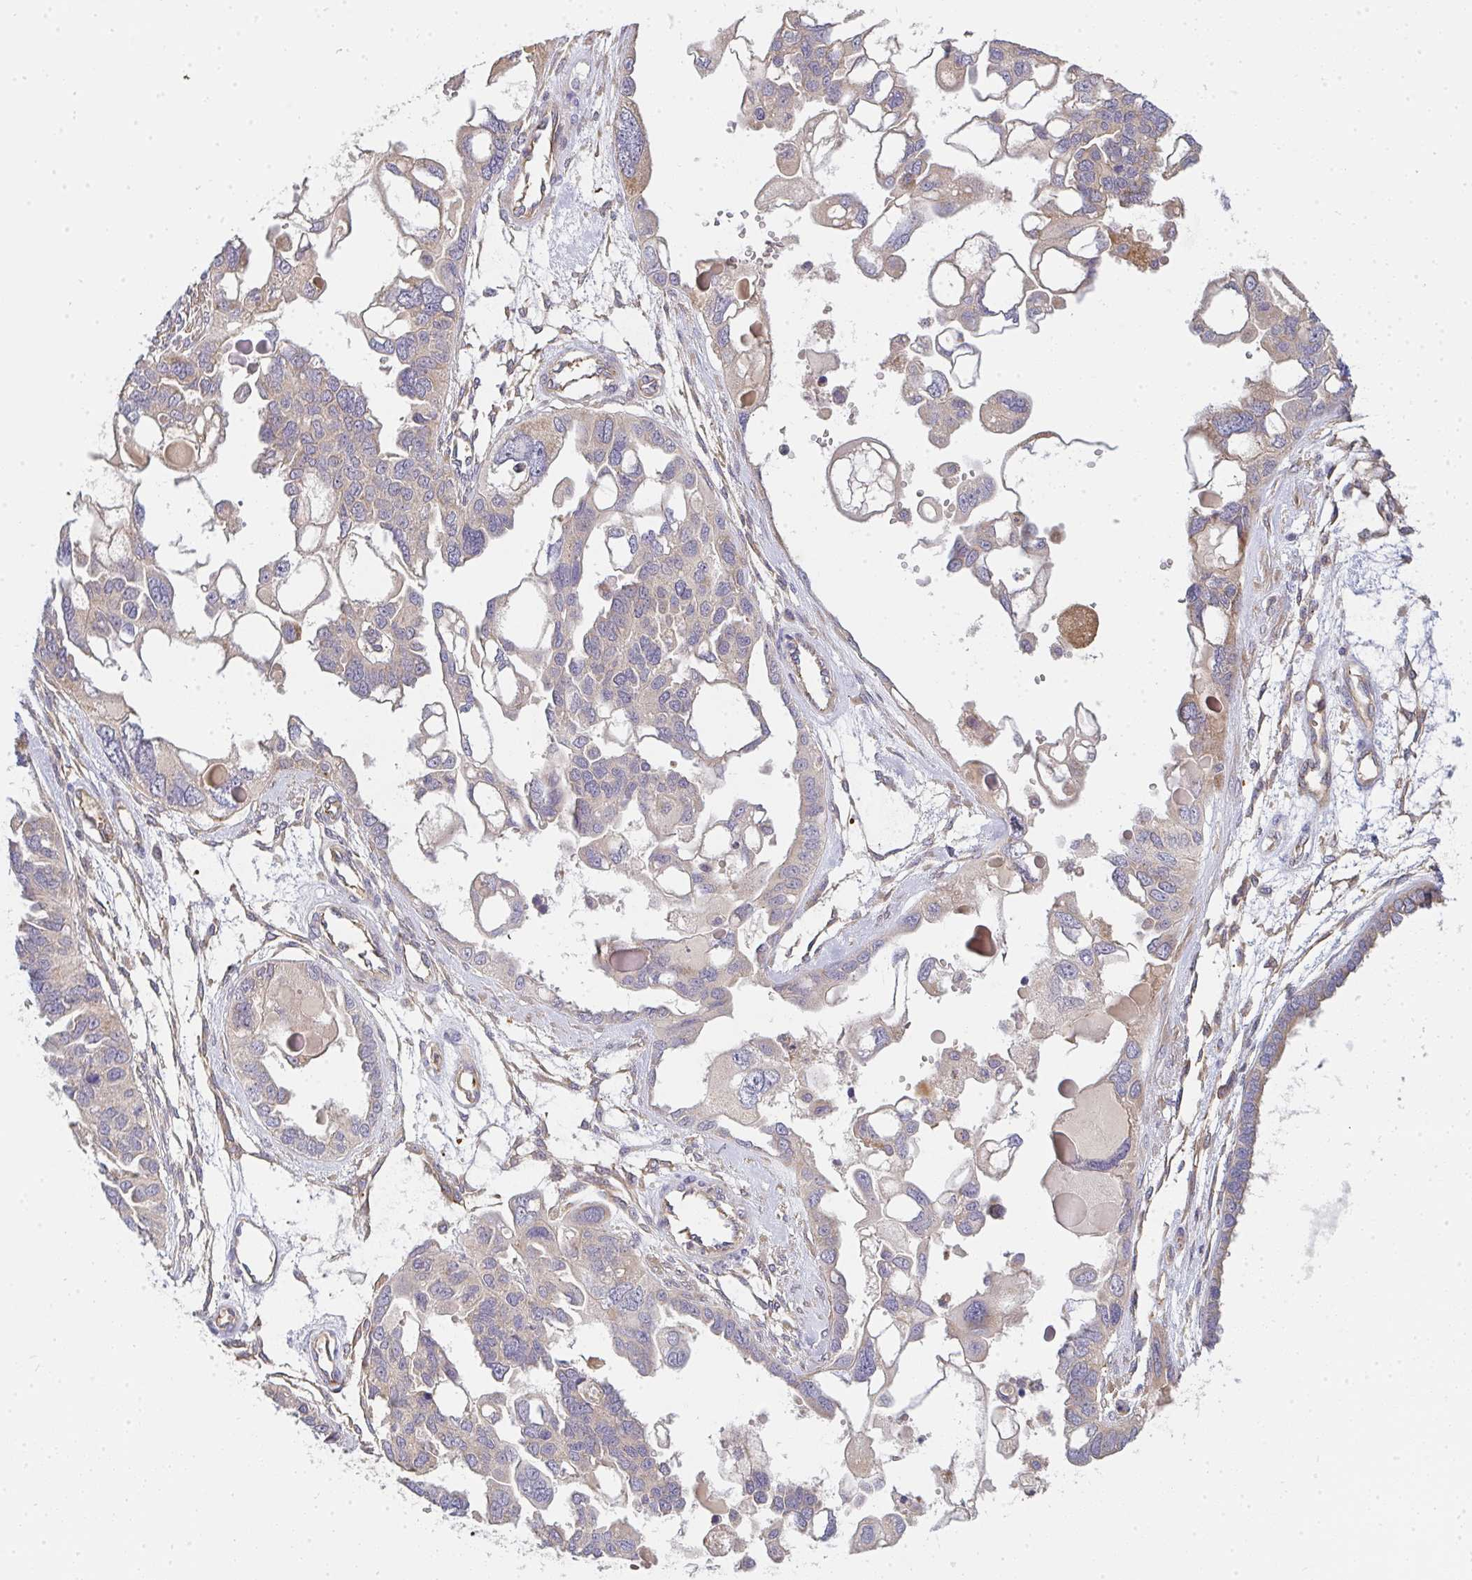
{"staining": {"intensity": "weak", "quantity": "<25%", "location": "cytoplasmic/membranous"}, "tissue": "ovarian cancer", "cell_type": "Tumor cells", "image_type": "cancer", "snomed": [{"axis": "morphology", "description": "Cystadenocarcinoma, serous, NOS"}, {"axis": "topography", "description": "Ovary"}], "caption": "Immunohistochemical staining of human ovarian cancer (serous cystadenocarcinoma) exhibits no significant expression in tumor cells.", "gene": "B4GALT6", "patient": {"sex": "female", "age": 51}}